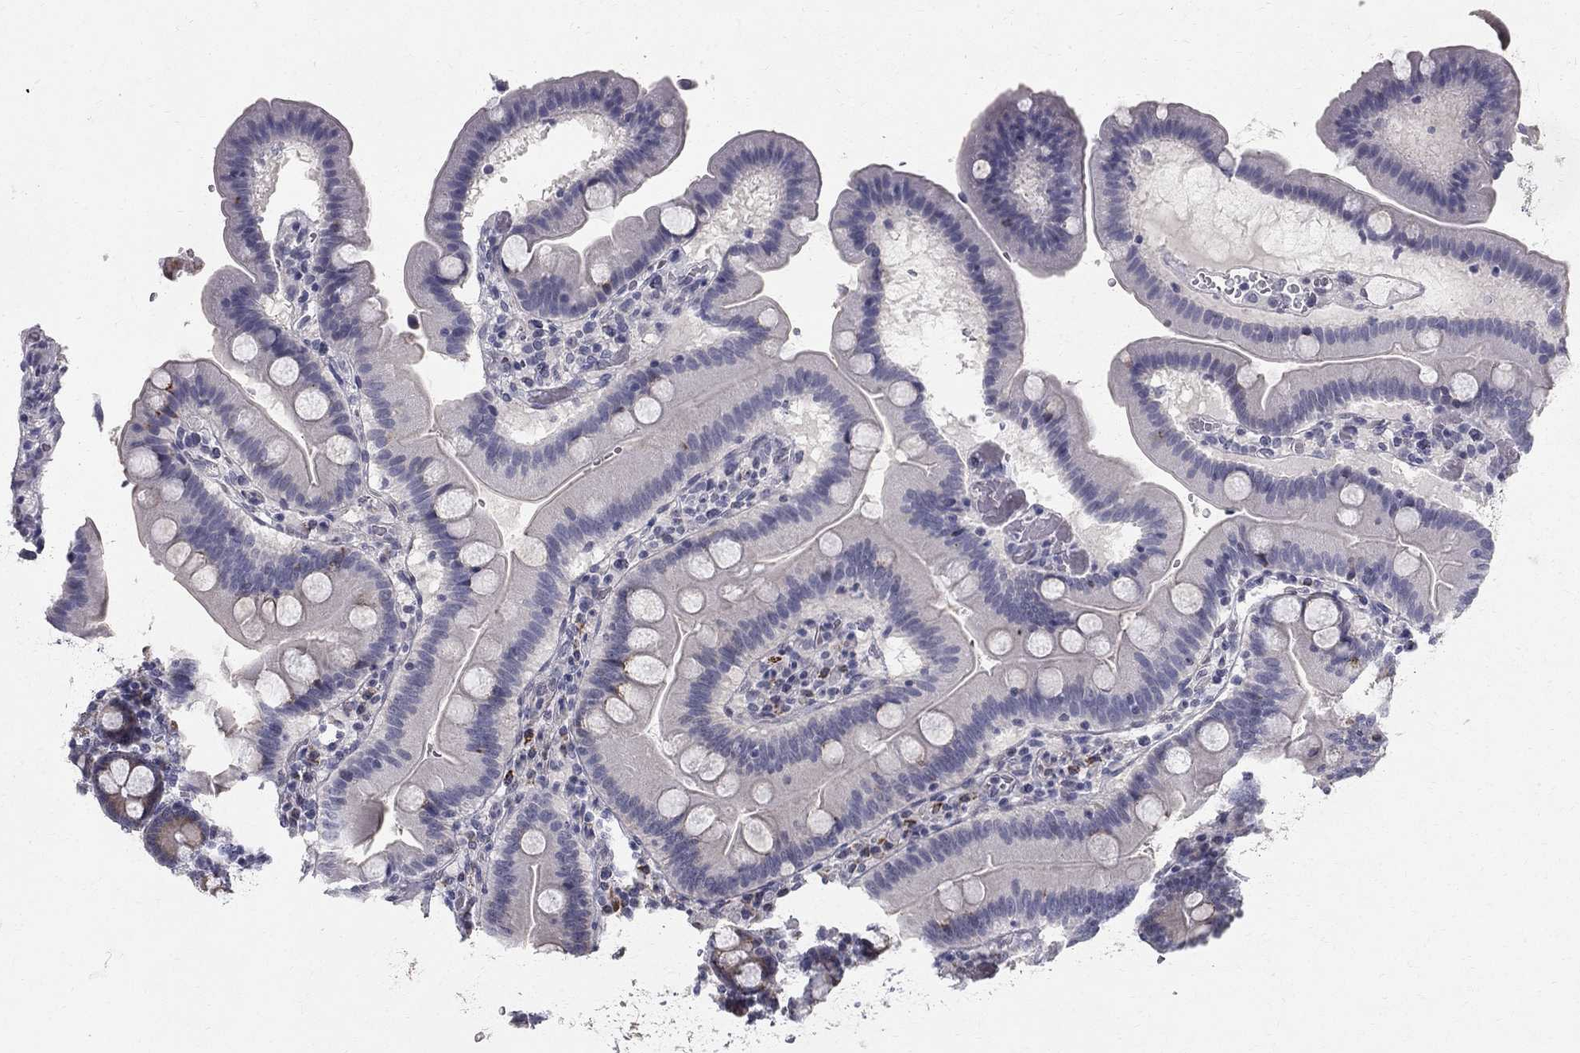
{"staining": {"intensity": "negative", "quantity": "none", "location": "none"}, "tissue": "duodenum", "cell_type": "Glandular cells", "image_type": "normal", "snomed": [{"axis": "morphology", "description": "Normal tissue, NOS"}, {"axis": "topography", "description": "Duodenum"}], "caption": "There is no significant positivity in glandular cells of duodenum. (Stains: DAB (3,3'-diaminobenzidine) immunohistochemistry (IHC) with hematoxylin counter stain, Microscopy: brightfield microscopy at high magnification).", "gene": "CLIC6", "patient": {"sex": "male", "age": 59}}